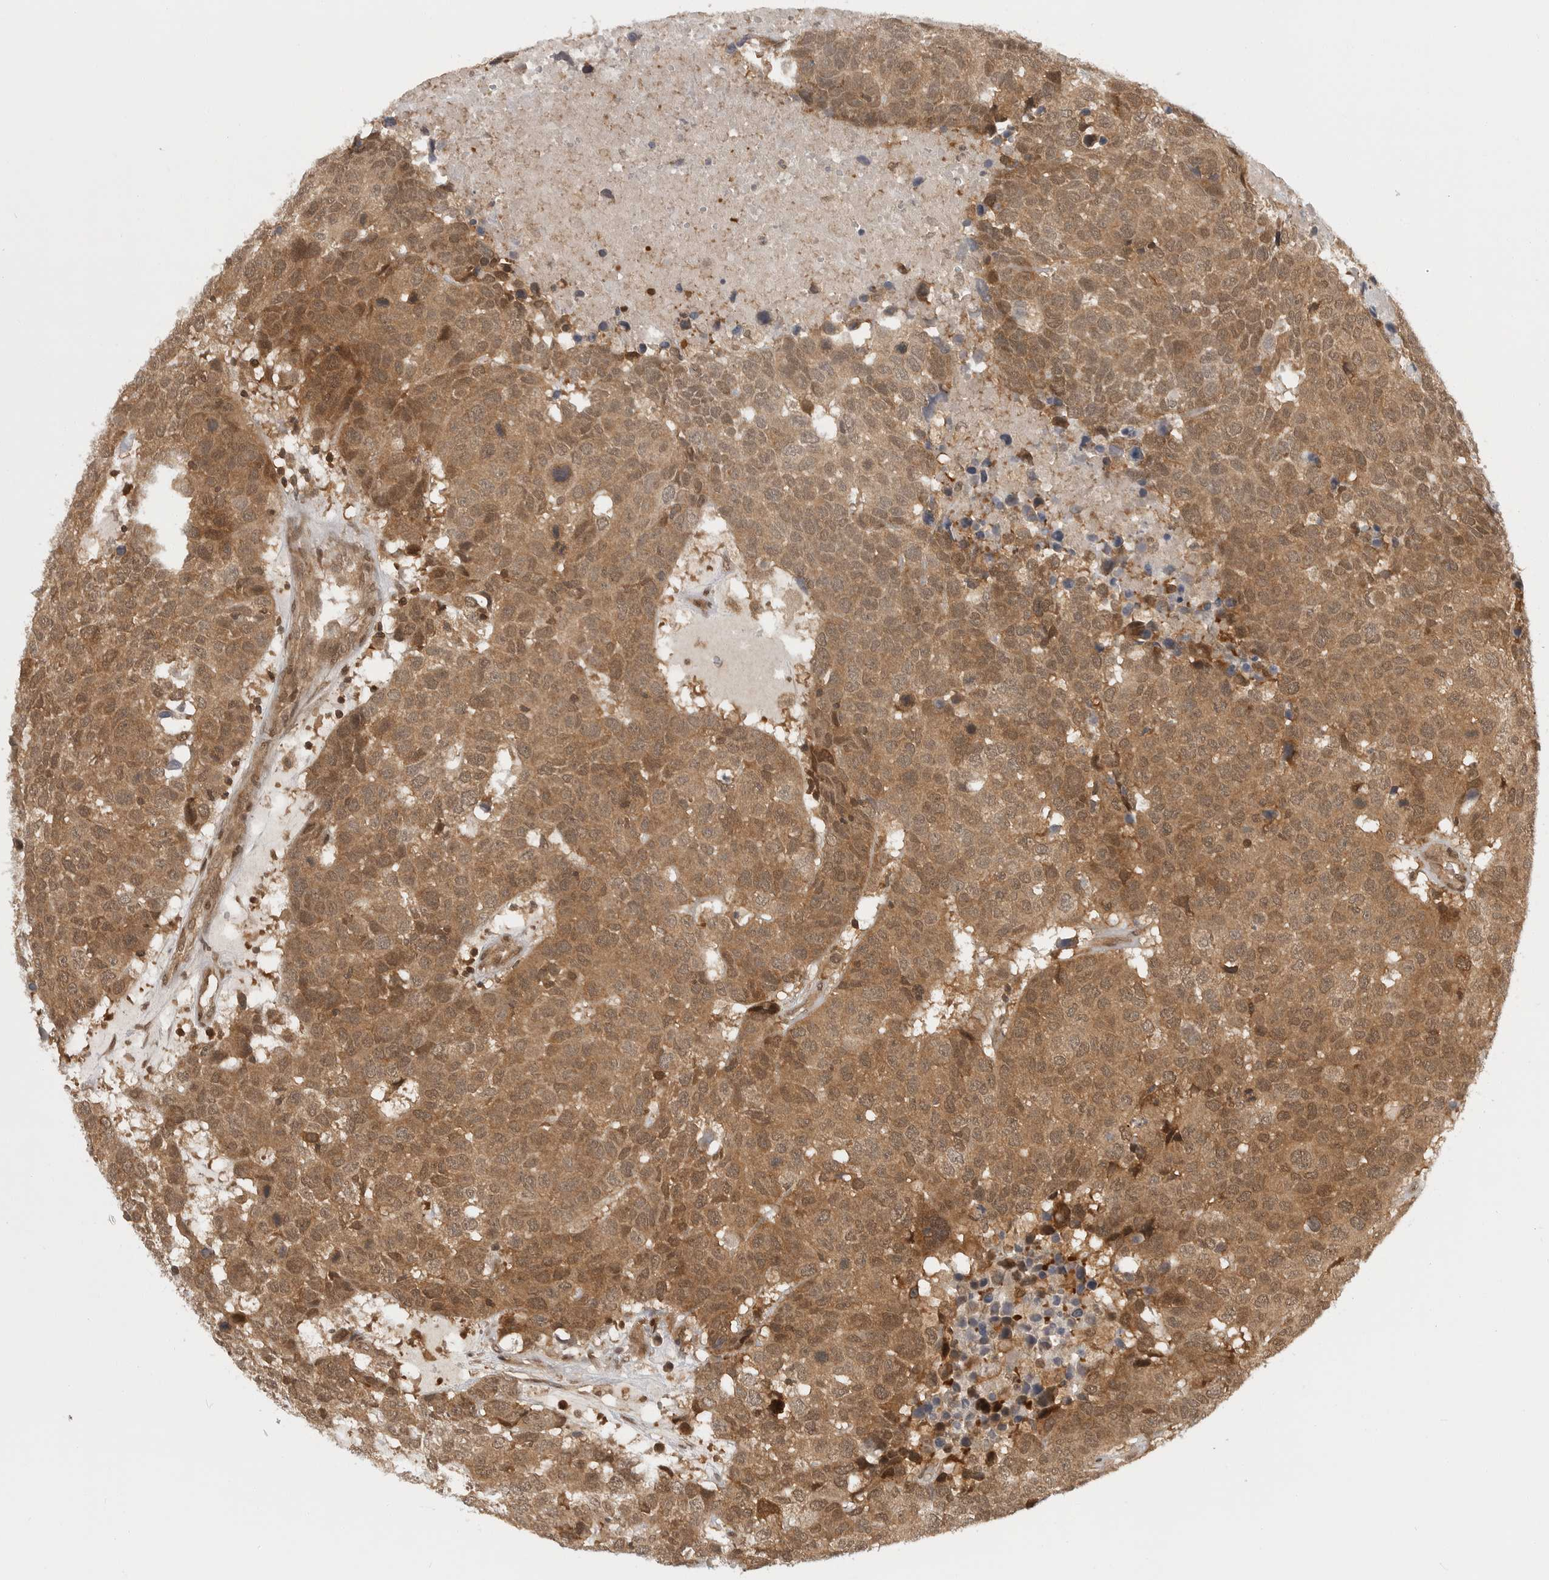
{"staining": {"intensity": "moderate", "quantity": ">75%", "location": "cytoplasmic/membranous,nuclear"}, "tissue": "head and neck cancer", "cell_type": "Tumor cells", "image_type": "cancer", "snomed": [{"axis": "morphology", "description": "Squamous cell carcinoma, NOS"}, {"axis": "topography", "description": "Head-Neck"}], "caption": "IHC staining of head and neck cancer, which shows medium levels of moderate cytoplasmic/membranous and nuclear expression in about >75% of tumor cells indicating moderate cytoplasmic/membranous and nuclear protein positivity. The staining was performed using DAB (3,3'-diaminobenzidine) (brown) for protein detection and nuclei were counterstained in hematoxylin (blue).", "gene": "SZRD1", "patient": {"sex": "male", "age": 66}}